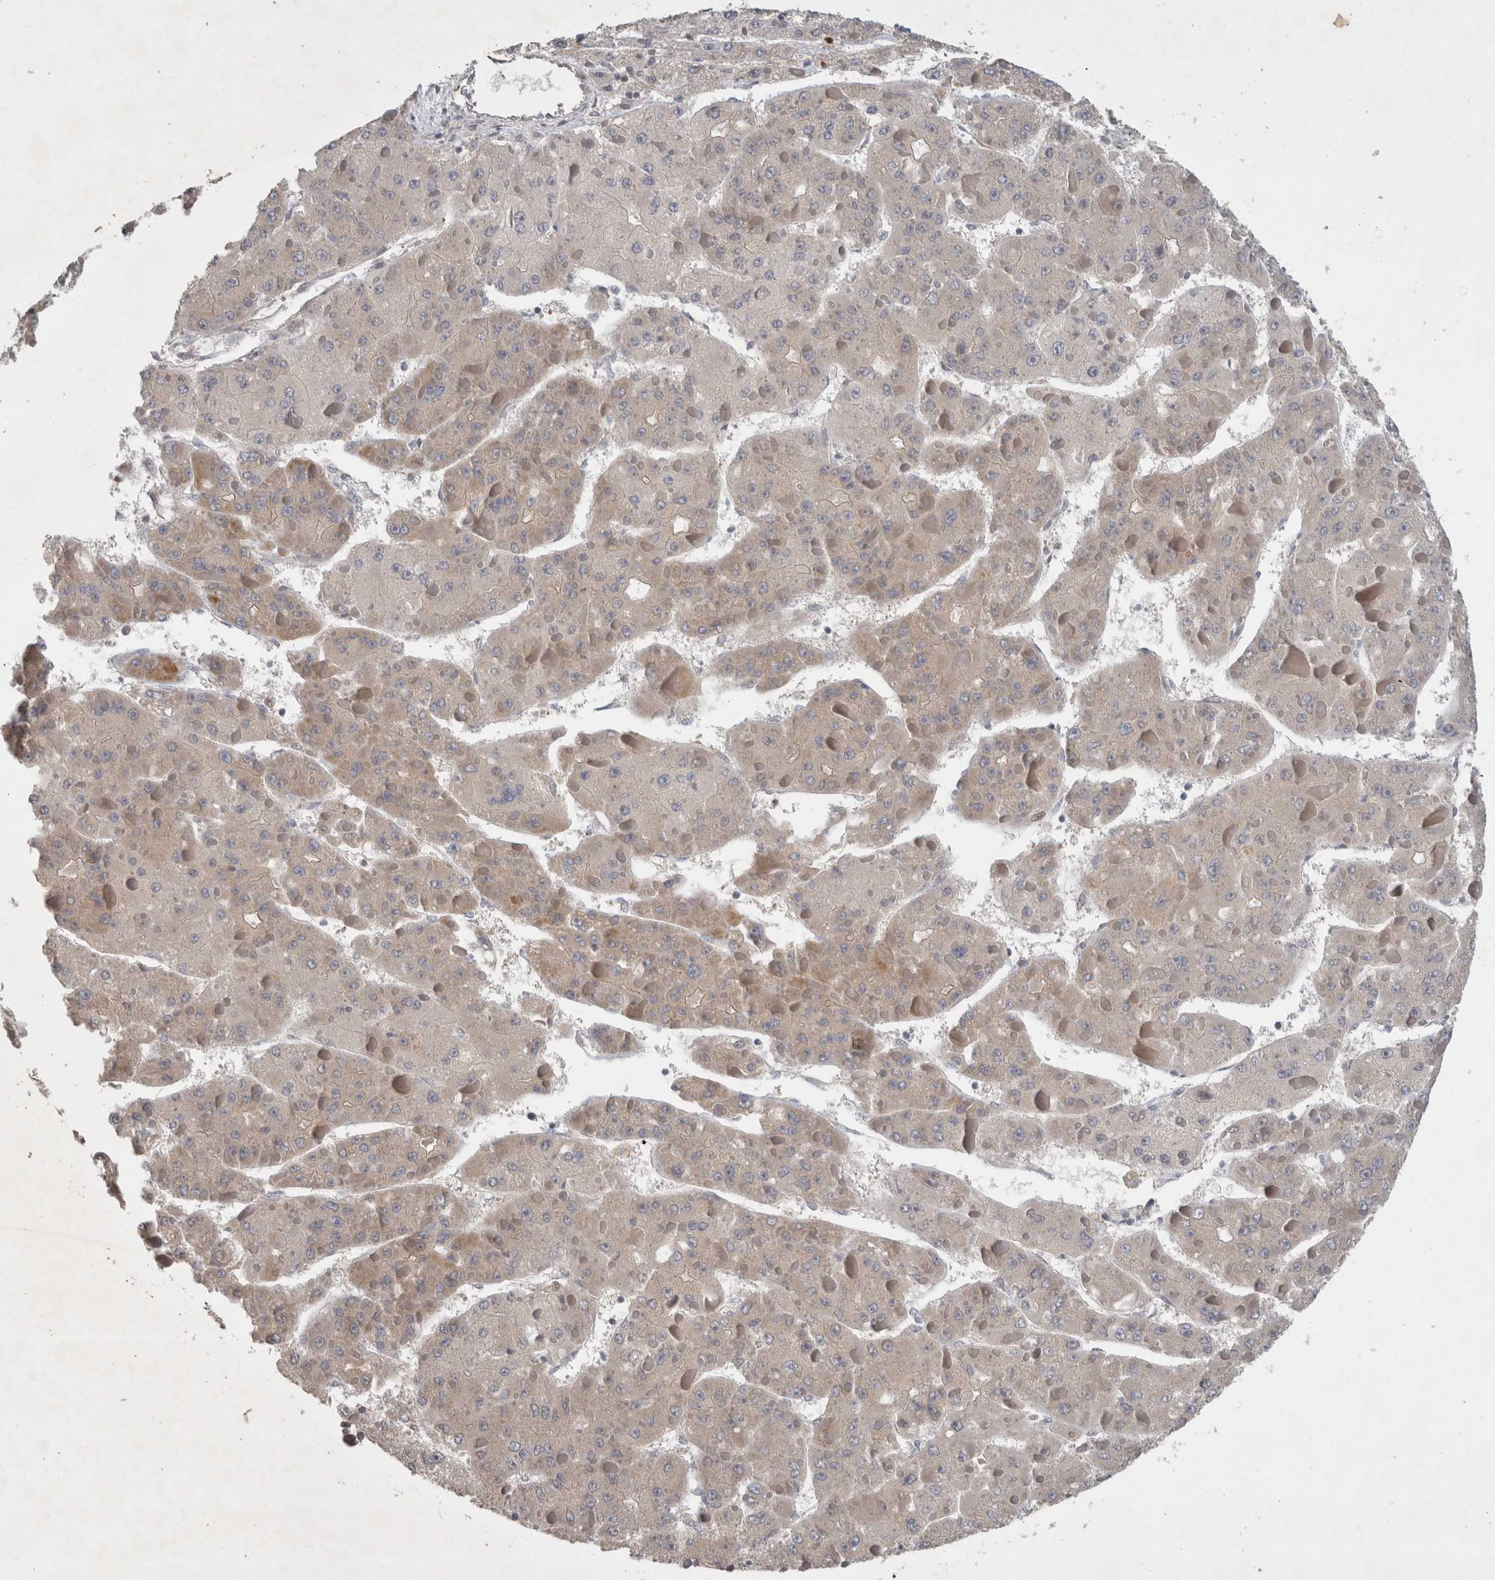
{"staining": {"intensity": "negative", "quantity": "none", "location": "none"}, "tissue": "liver cancer", "cell_type": "Tumor cells", "image_type": "cancer", "snomed": [{"axis": "morphology", "description": "Carcinoma, Hepatocellular, NOS"}, {"axis": "topography", "description": "Liver"}], "caption": "Image shows no significant protein staining in tumor cells of liver hepatocellular carcinoma.", "gene": "C8orf58", "patient": {"sex": "female", "age": 73}}